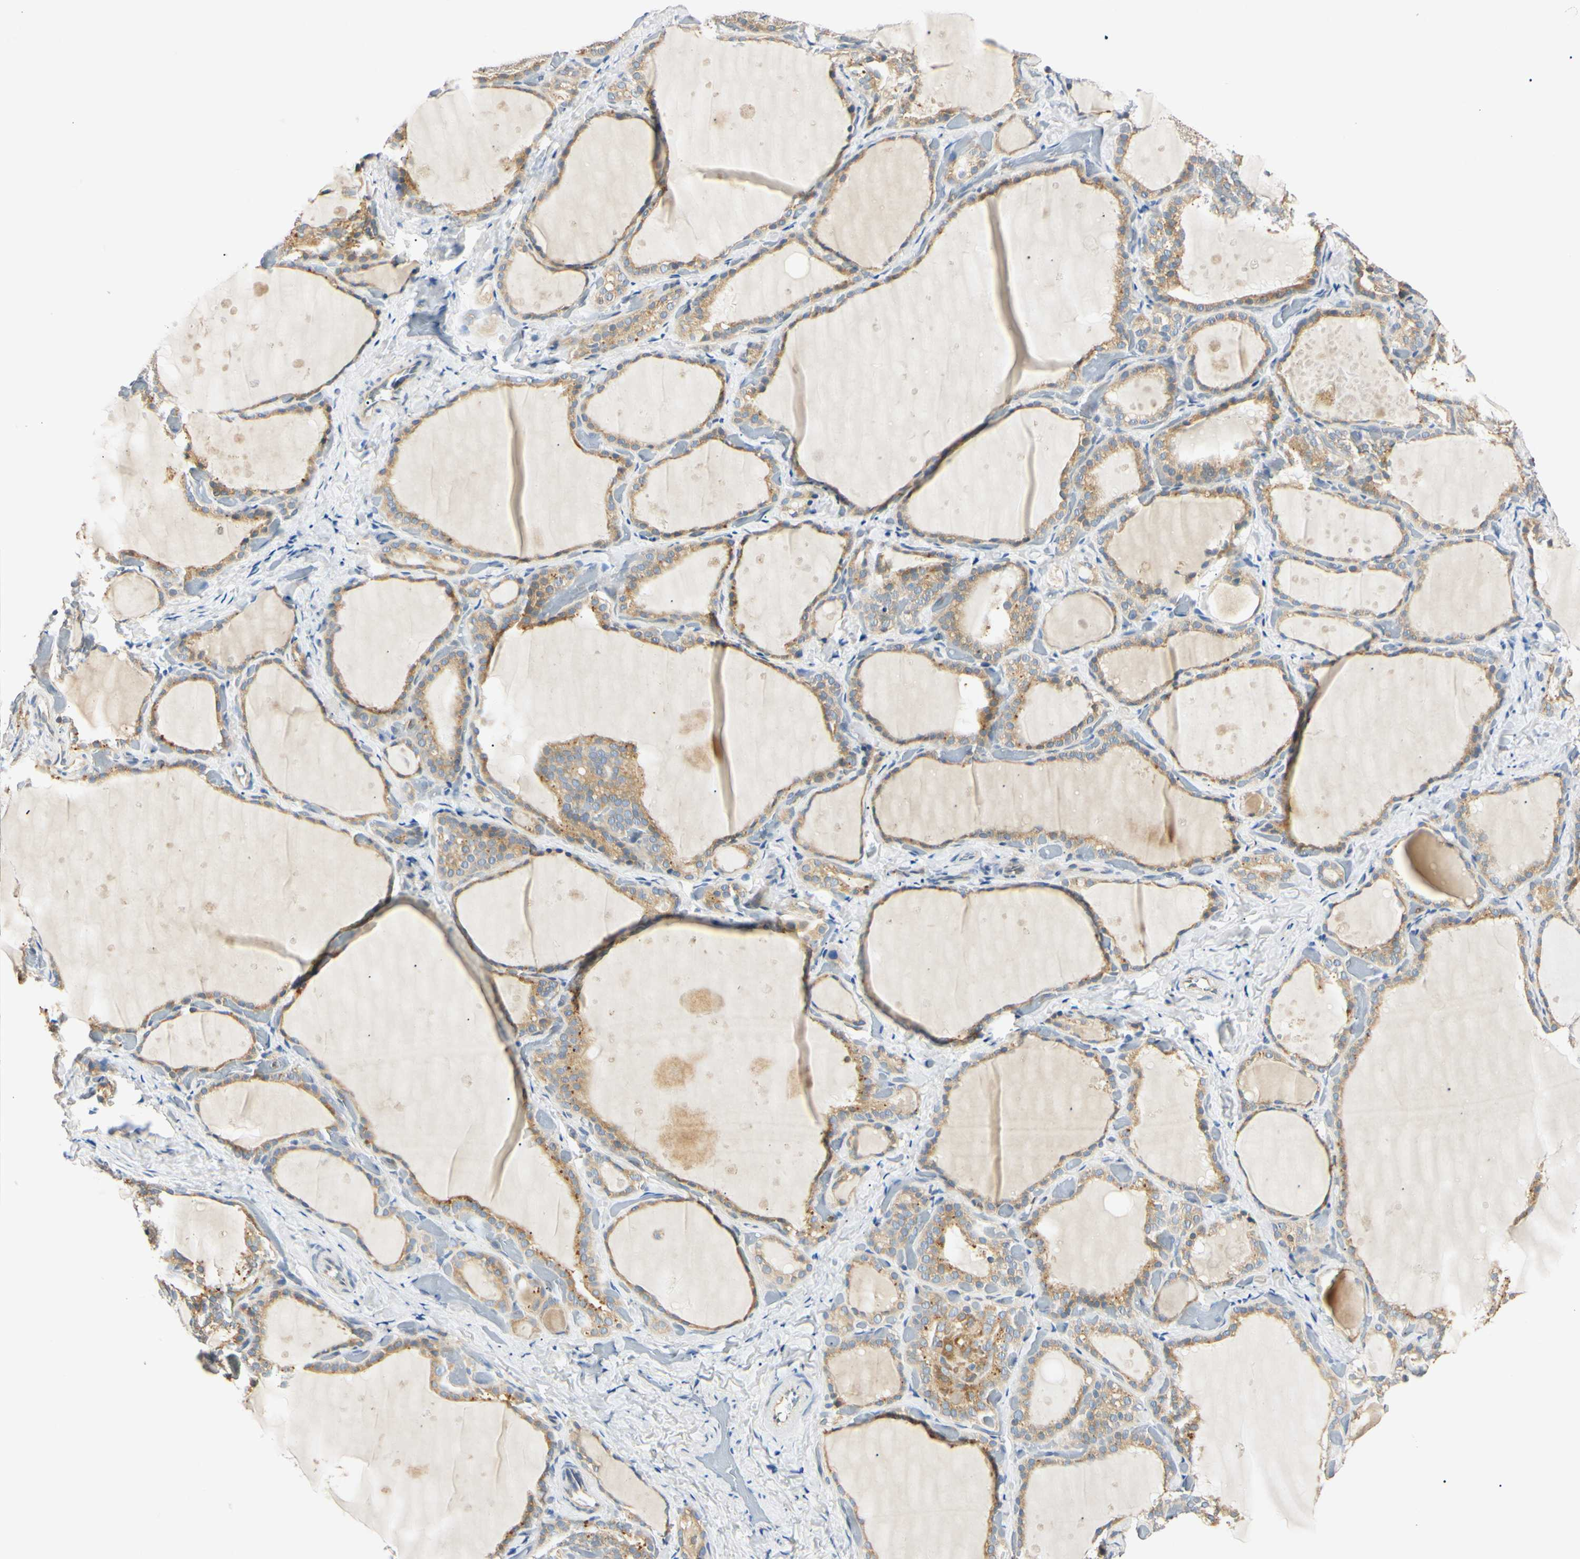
{"staining": {"intensity": "moderate", "quantity": ">75%", "location": "cytoplasmic/membranous"}, "tissue": "thyroid gland", "cell_type": "Glandular cells", "image_type": "normal", "snomed": [{"axis": "morphology", "description": "Normal tissue, NOS"}, {"axis": "topography", "description": "Thyroid gland"}], "caption": "Approximately >75% of glandular cells in unremarkable human thyroid gland display moderate cytoplasmic/membranous protein staining as visualized by brown immunohistochemical staining.", "gene": "DNAJB12", "patient": {"sex": "female", "age": 44}}